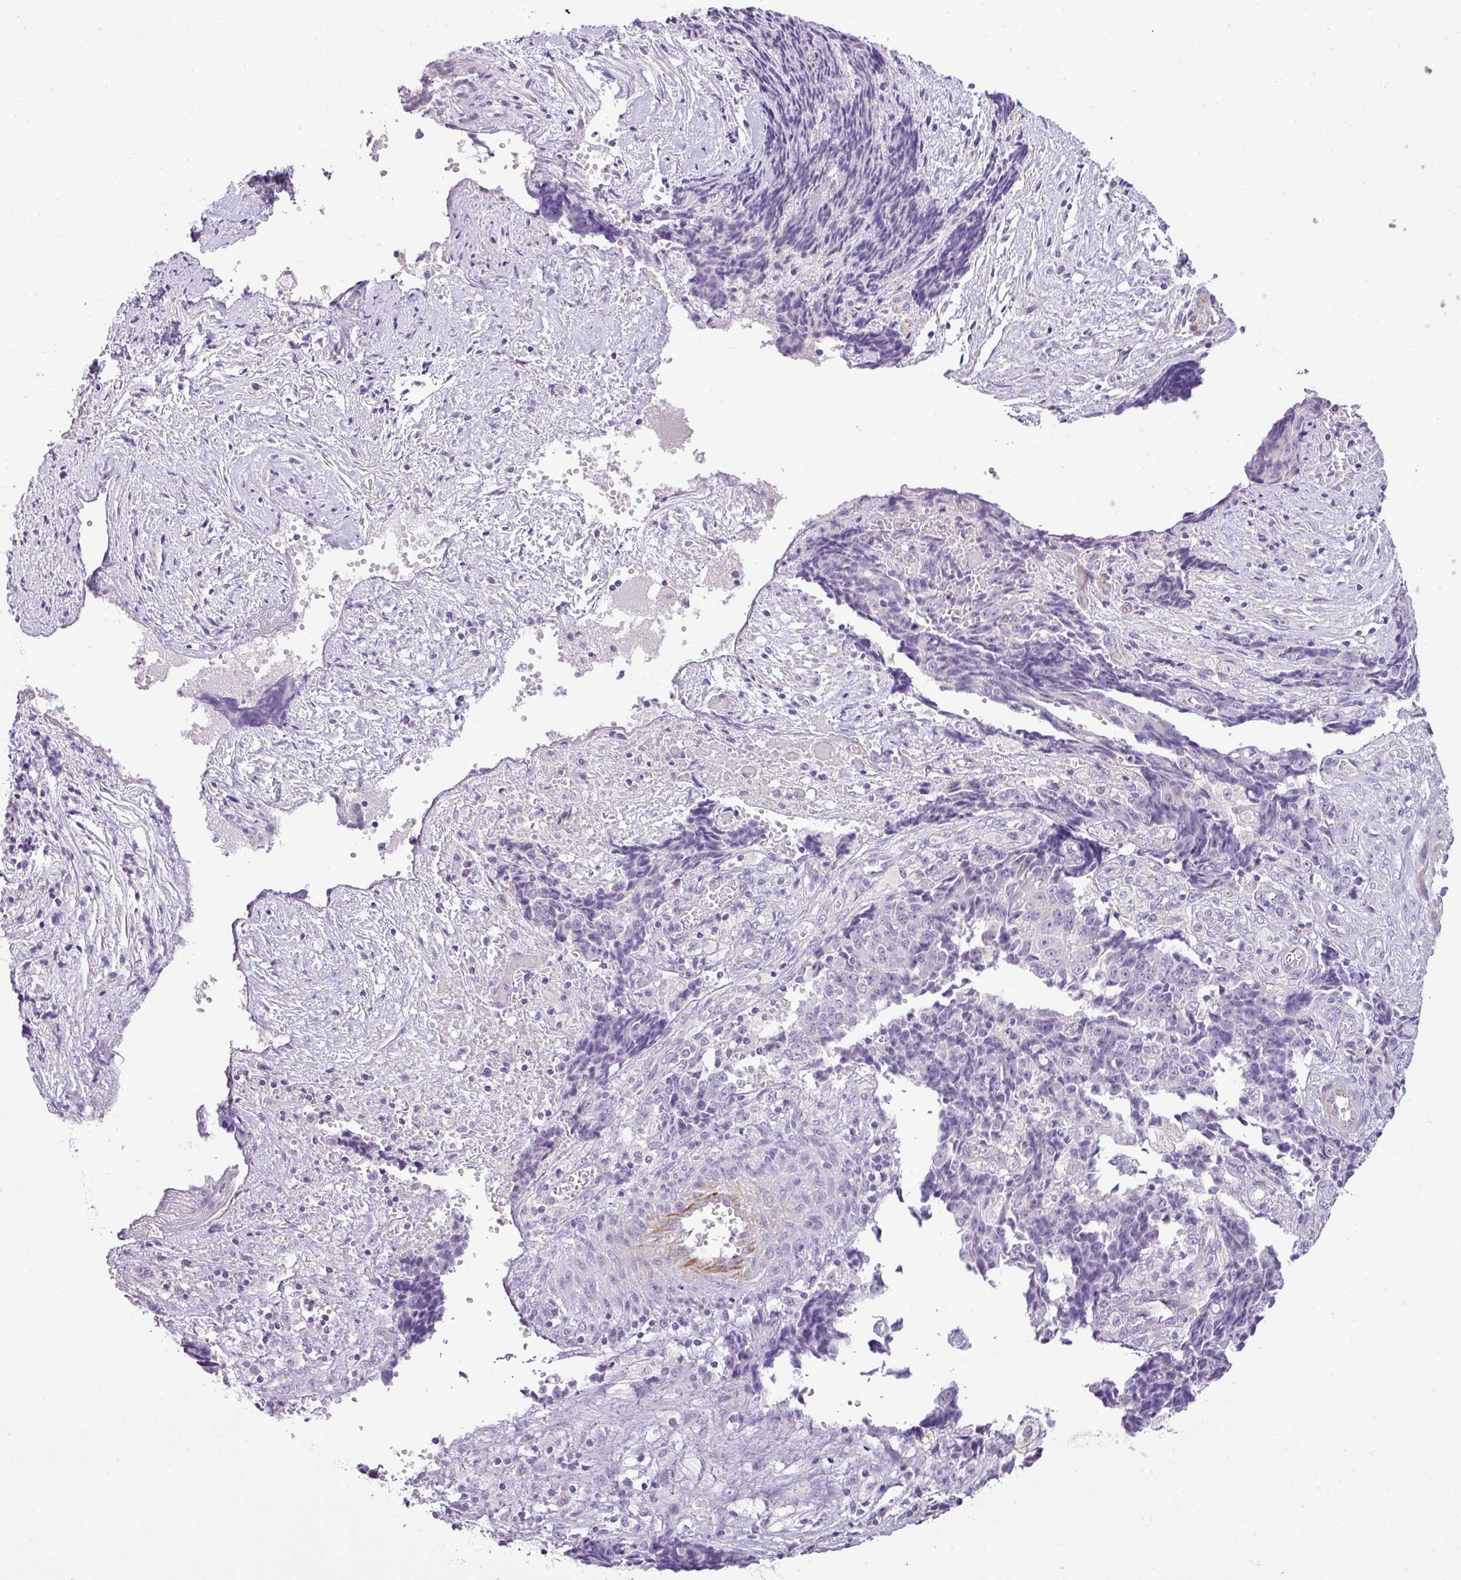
{"staining": {"intensity": "negative", "quantity": "none", "location": "none"}, "tissue": "ovarian cancer", "cell_type": "Tumor cells", "image_type": "cancer", "snomed": [{"axis": "morphology", "description": "Carcinoma, endometroid"}, {"axis": "topography", "description": "Ovary"}], "caption": "This is an immunohistochemistry histopathology image of ovarian cancer (endometroid carcinoma). There is no expression in tumor cells.", "gene": "ENSG00000273748", "patient": {"sex": "female", "age": 42}}